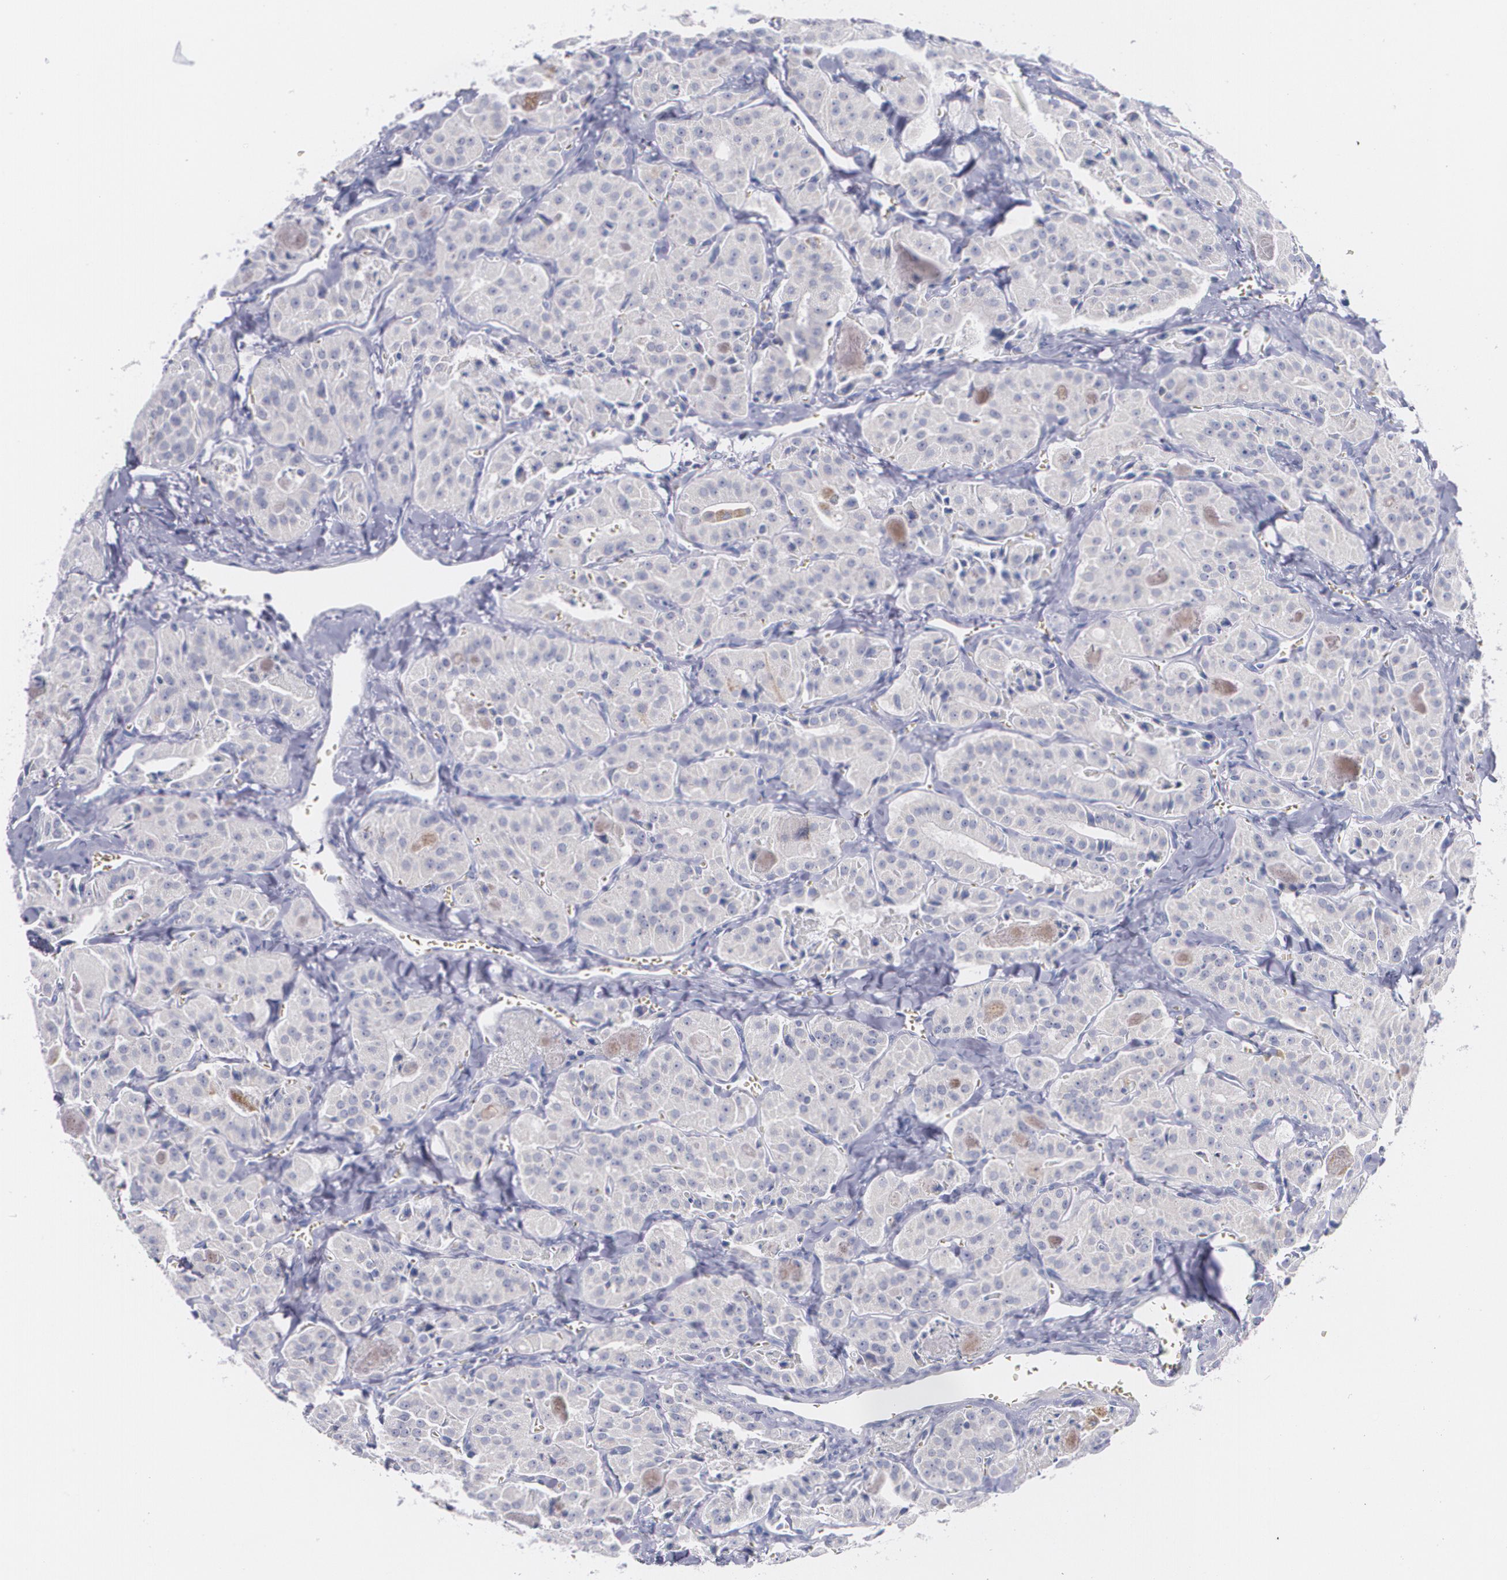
{"staining": {"intensity": "negative", "quantity": "none", "location": "none"}, "tissue": "thyroid cancer", "cell_type": "Tumor cells", "image_type": "cancer", "snomed": [{"axis": "morphology", "description": "Carcinoma, NOS"}, {"axis": "topography", "description": "Thyroid gland"}], "caption": "IHC of thyroid cancer (carcinoma) shows no staining in tumor cells.", "gene": "HMMR", "patient": {"sex": "male", "age": 76}}